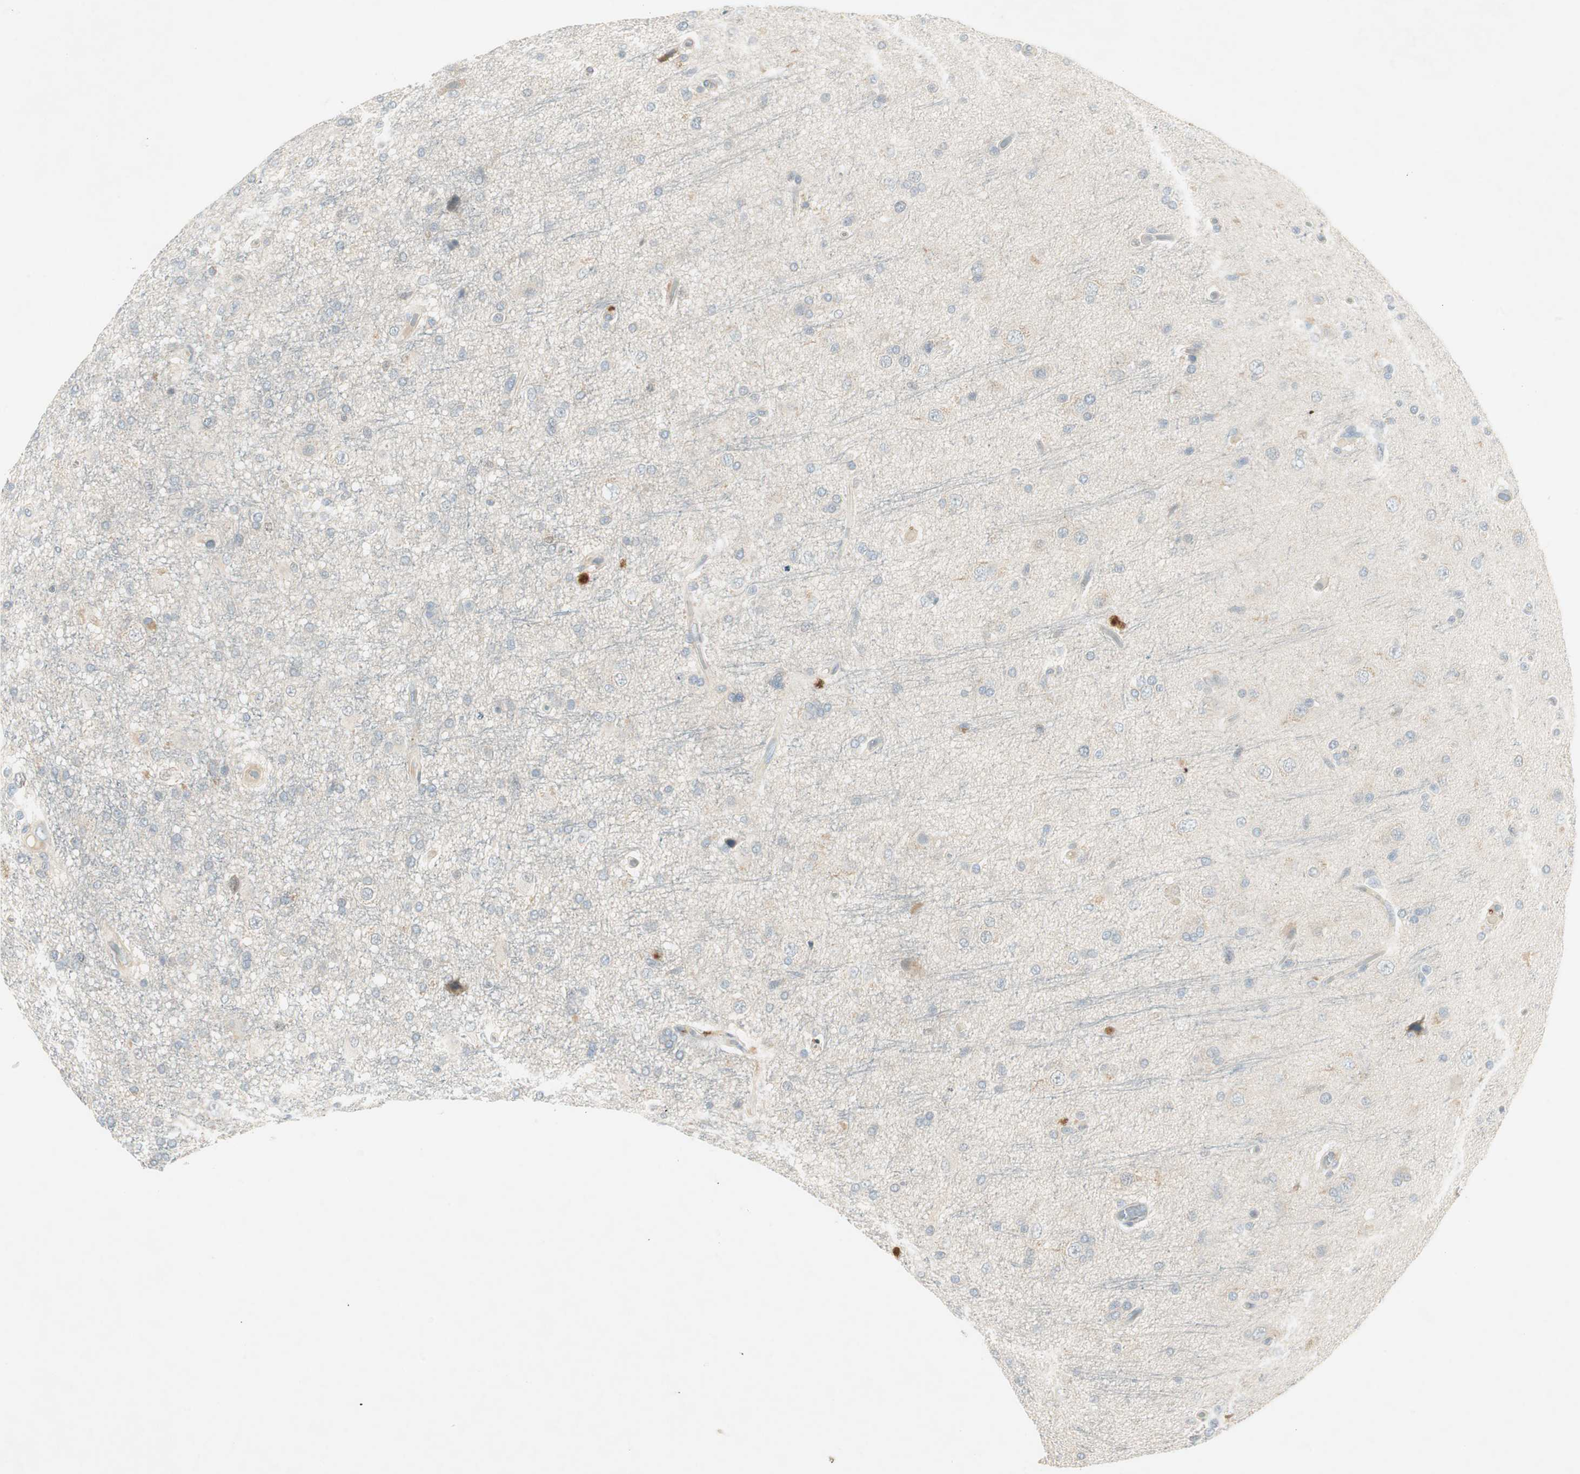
{"staining": {"intensity": "weak", "quantity": "<25%", "location": "cytoplasmic/membranous"}, "tissue": "glioma", "cell_type": "Tumor cells", "image_type": "cancer", "snomed": [{"axis": "morphology", "description": "Glioma, malignant, High grade"}, {"axis": "topography", "description": "Brain"}], "caption": "A micrograph of human malignant glioma (high-grade) is negative for staining in tumor cells.", "gene": "STON1-GTF2A1L", "patient": {"sex": "male", "age": 33}}